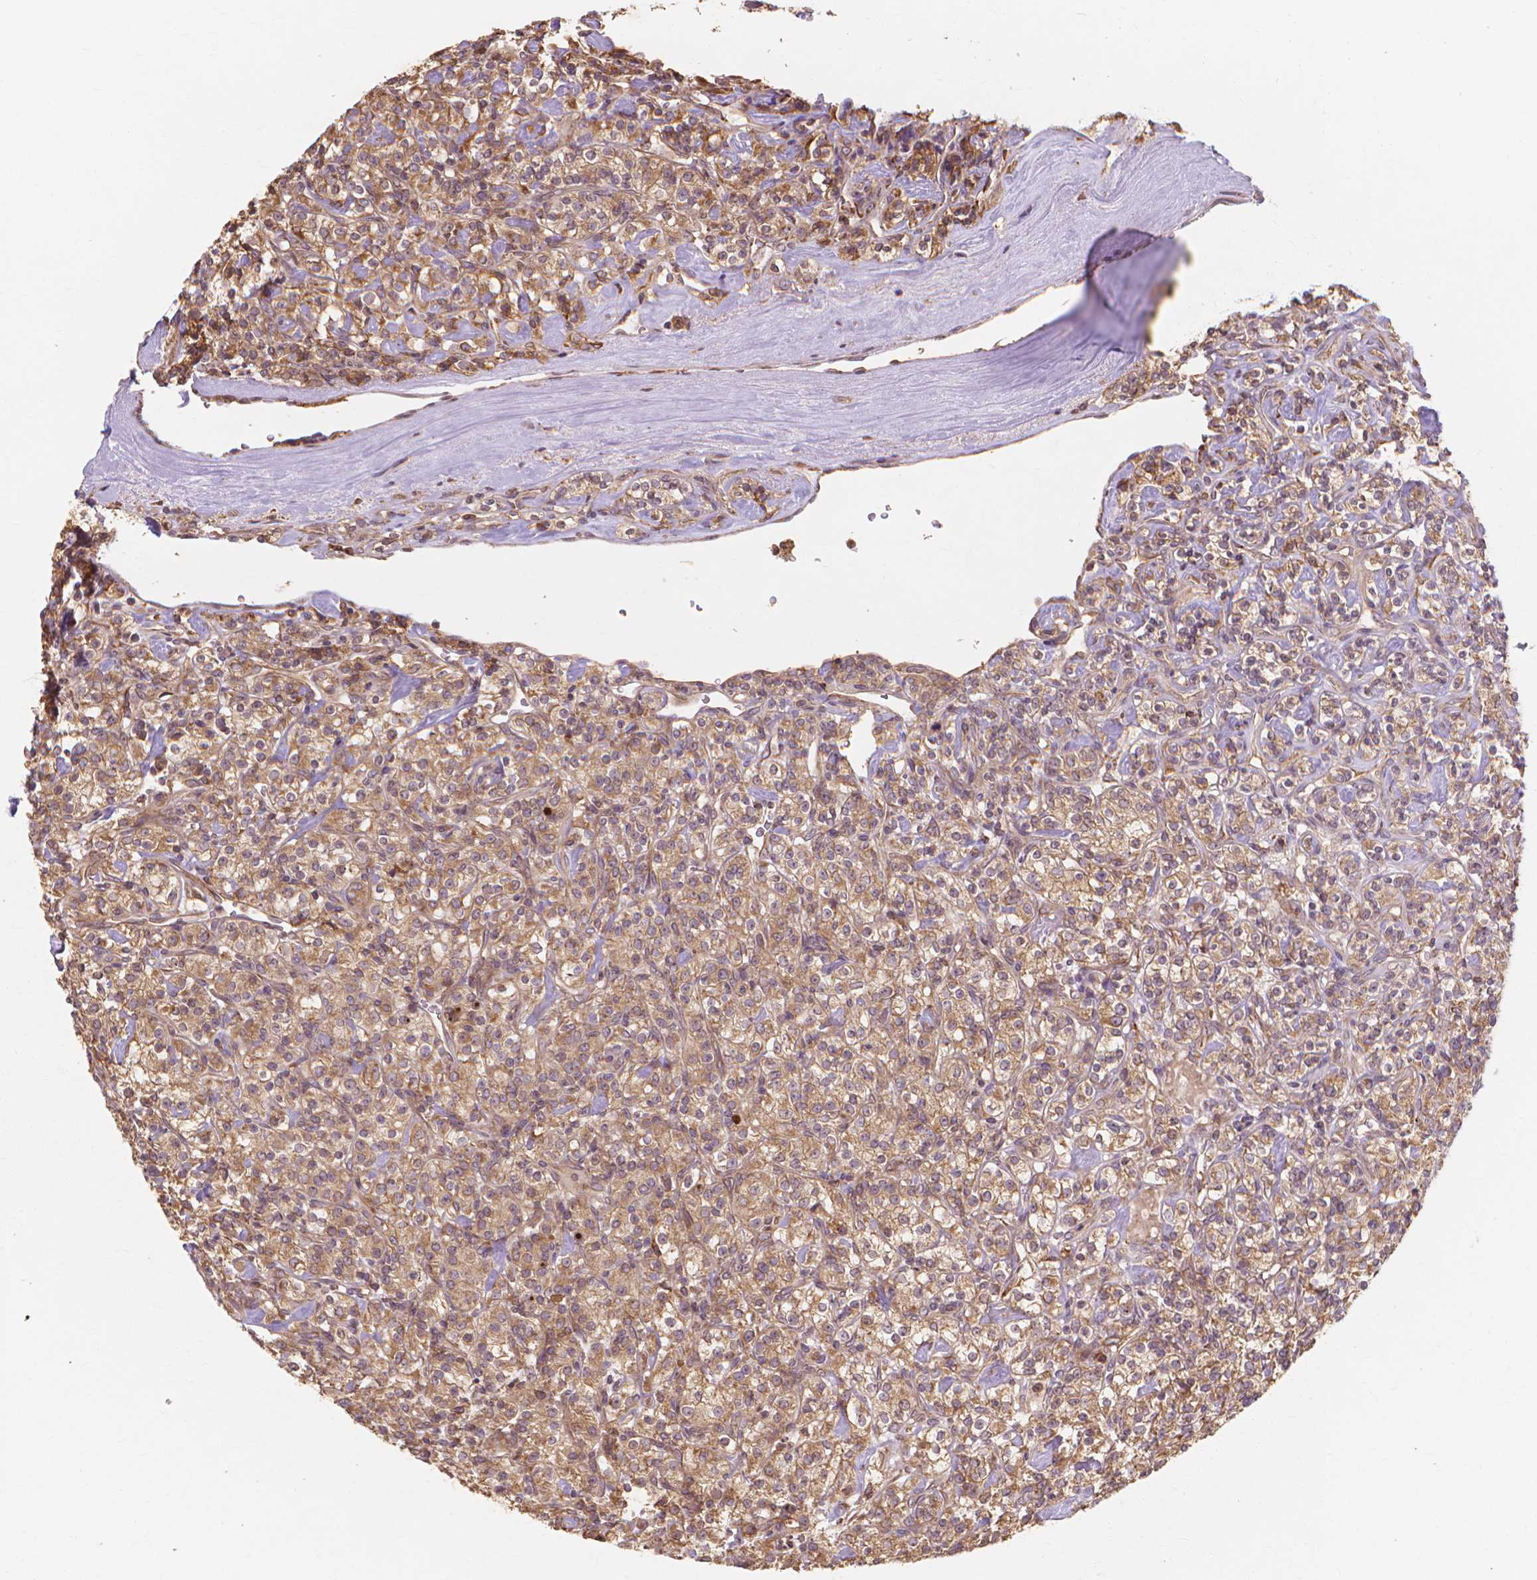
{"staining": {"intensity": "moderate", "quantity": ">75%", "location": "cytoplasmic/membranous"}, "tissue": "renal cancer", "cell_type": "Tumor cells", "image_type": "cancer", "snomed": [{"axis": "morphology", "description": "Adenocarcinoma, NOS"}, {"axis": "topography", "description": "Kidney"}], "caption": "Immunohistochemical staining of renal cancer shows medium levels of moderate cytoplasmic/membranous expression in about >75% of tumor cells.", "gene": "TAB2", "patient": {"sex": "male", "age": 77}}